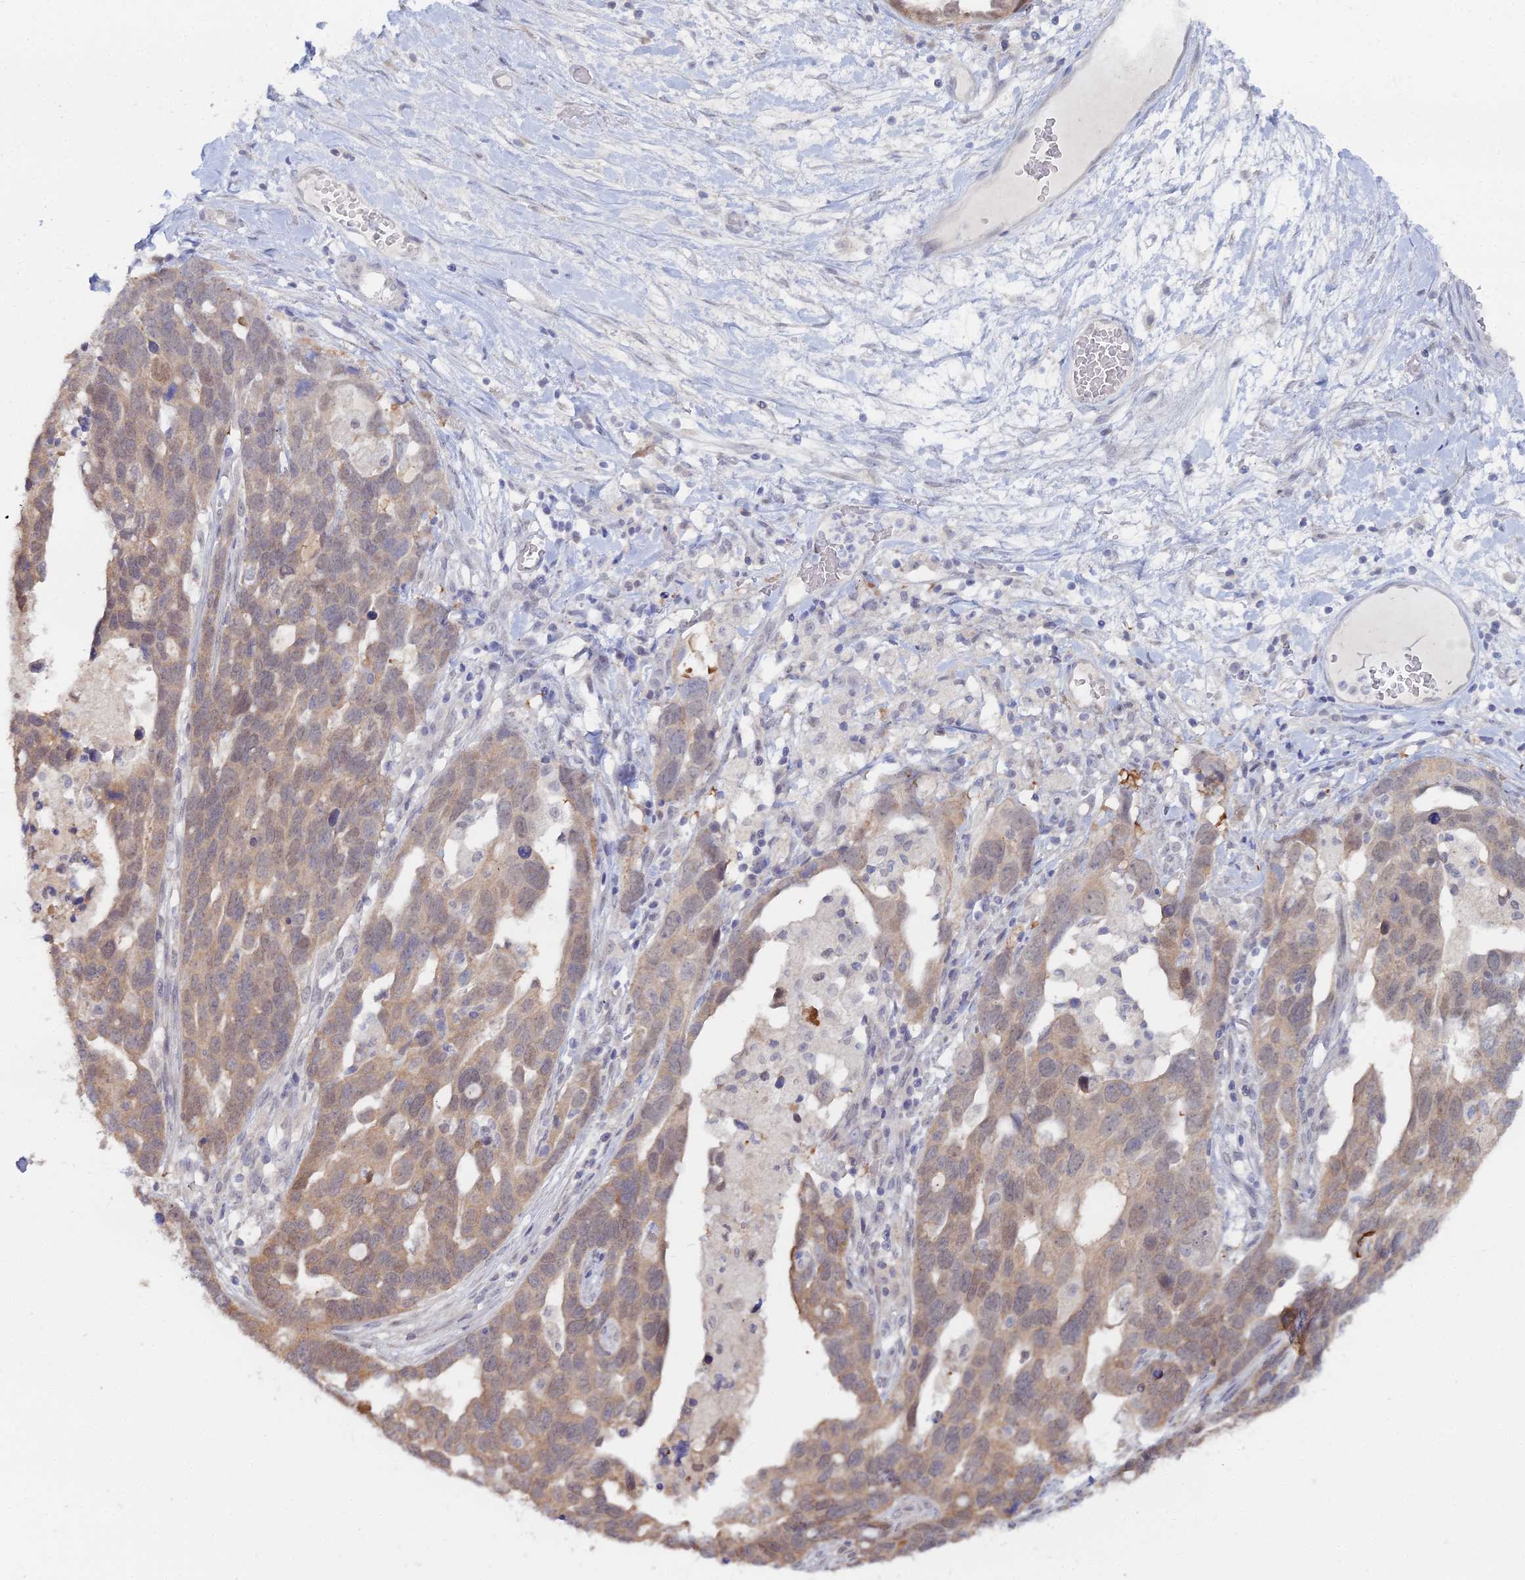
{"staining": {"intensity": "weak", "quantity": "25%-75%", "location": "cytoplasmic/membranous"}, "tissue": "ovarian cancer", "cell_type": "Tumor cells", "image_type": "cancer", "snomed": [{"axis": "morphology", "description": "Cystadenocarcinoma, serous, NOS"}, {"axis": "topography", "description": "Ovary"}], "caption": "Immunohistochemistry of human ovarian serous cystadenocarcinoma demonstrates low levels of weak cytoplasmic/membranous staining in approximately 25%-75% of tumor cells.", "gene": "THAP4", "patient": {"sex": "female", "age": 54}}